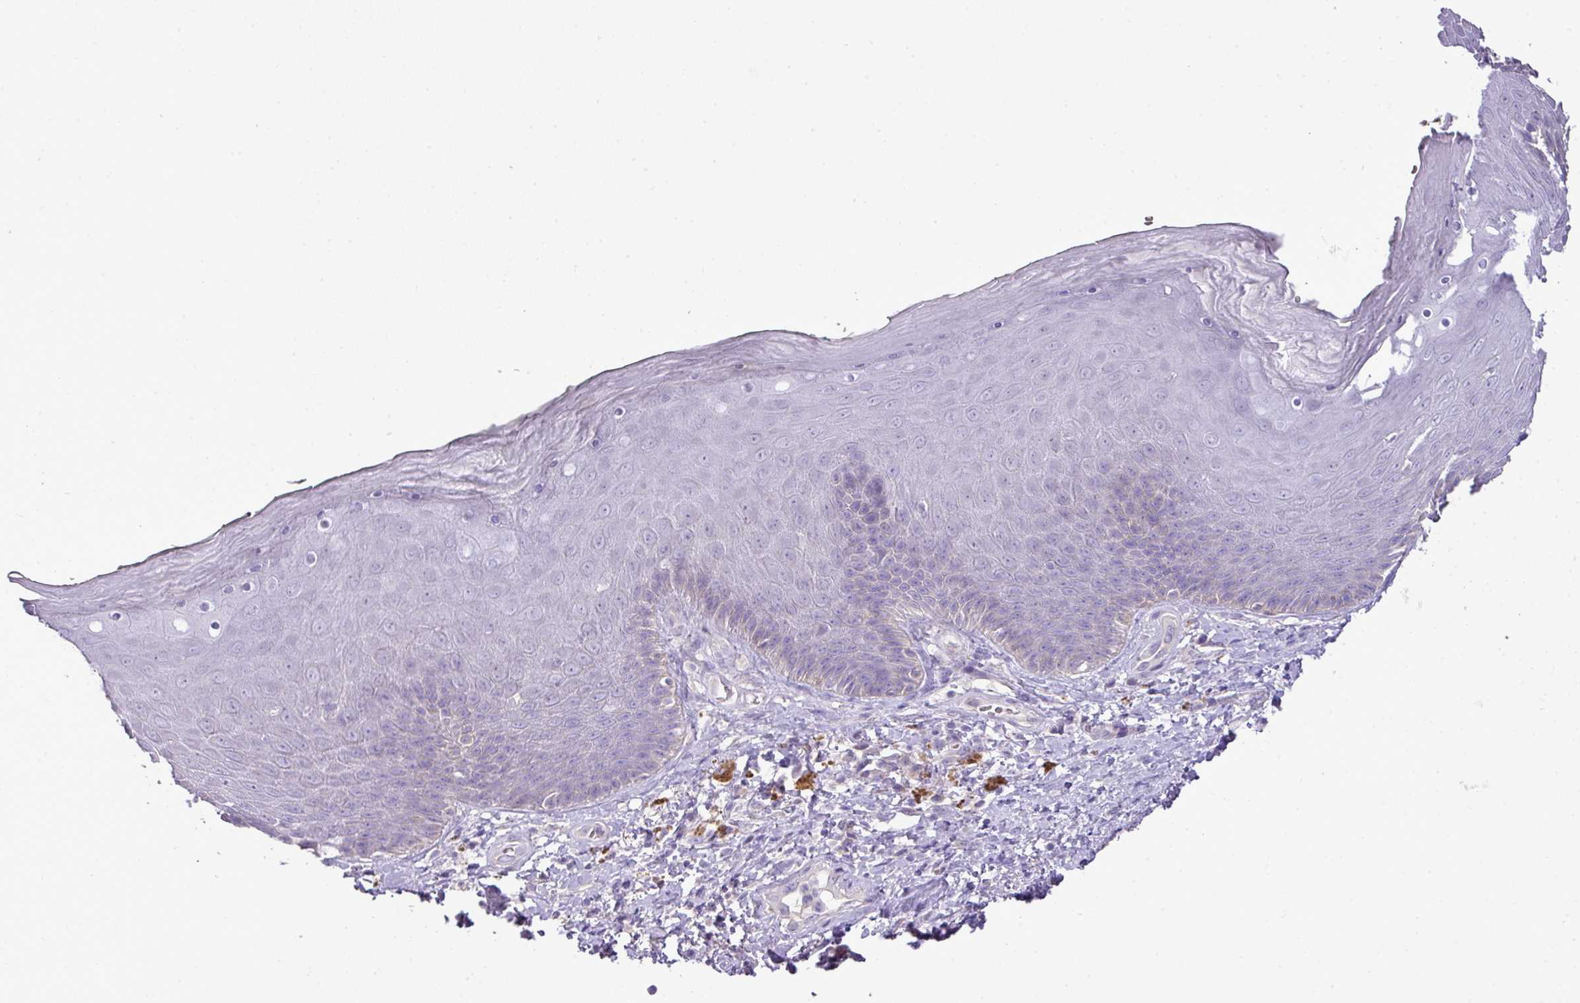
{"staining": {"intensity": "negative", "quantity": "none", "location": "none"}, "tissue": "skin", "cell_type": "Epidermal cells", "image_type": "normal", "snomed": [{"axis": "morphology", "description": "Normal tissue, NOS"}, {"axis": "topography", "description": "Anal"}, {"axis": "topography", "description": "Peripheral nerve tissue"}], "caption": "This is an IHC histopathology image of benign skin. There is no staining in epidermal cells.", "gene": "BRINP2", "patient": {"sex": "male", "age": 53}}